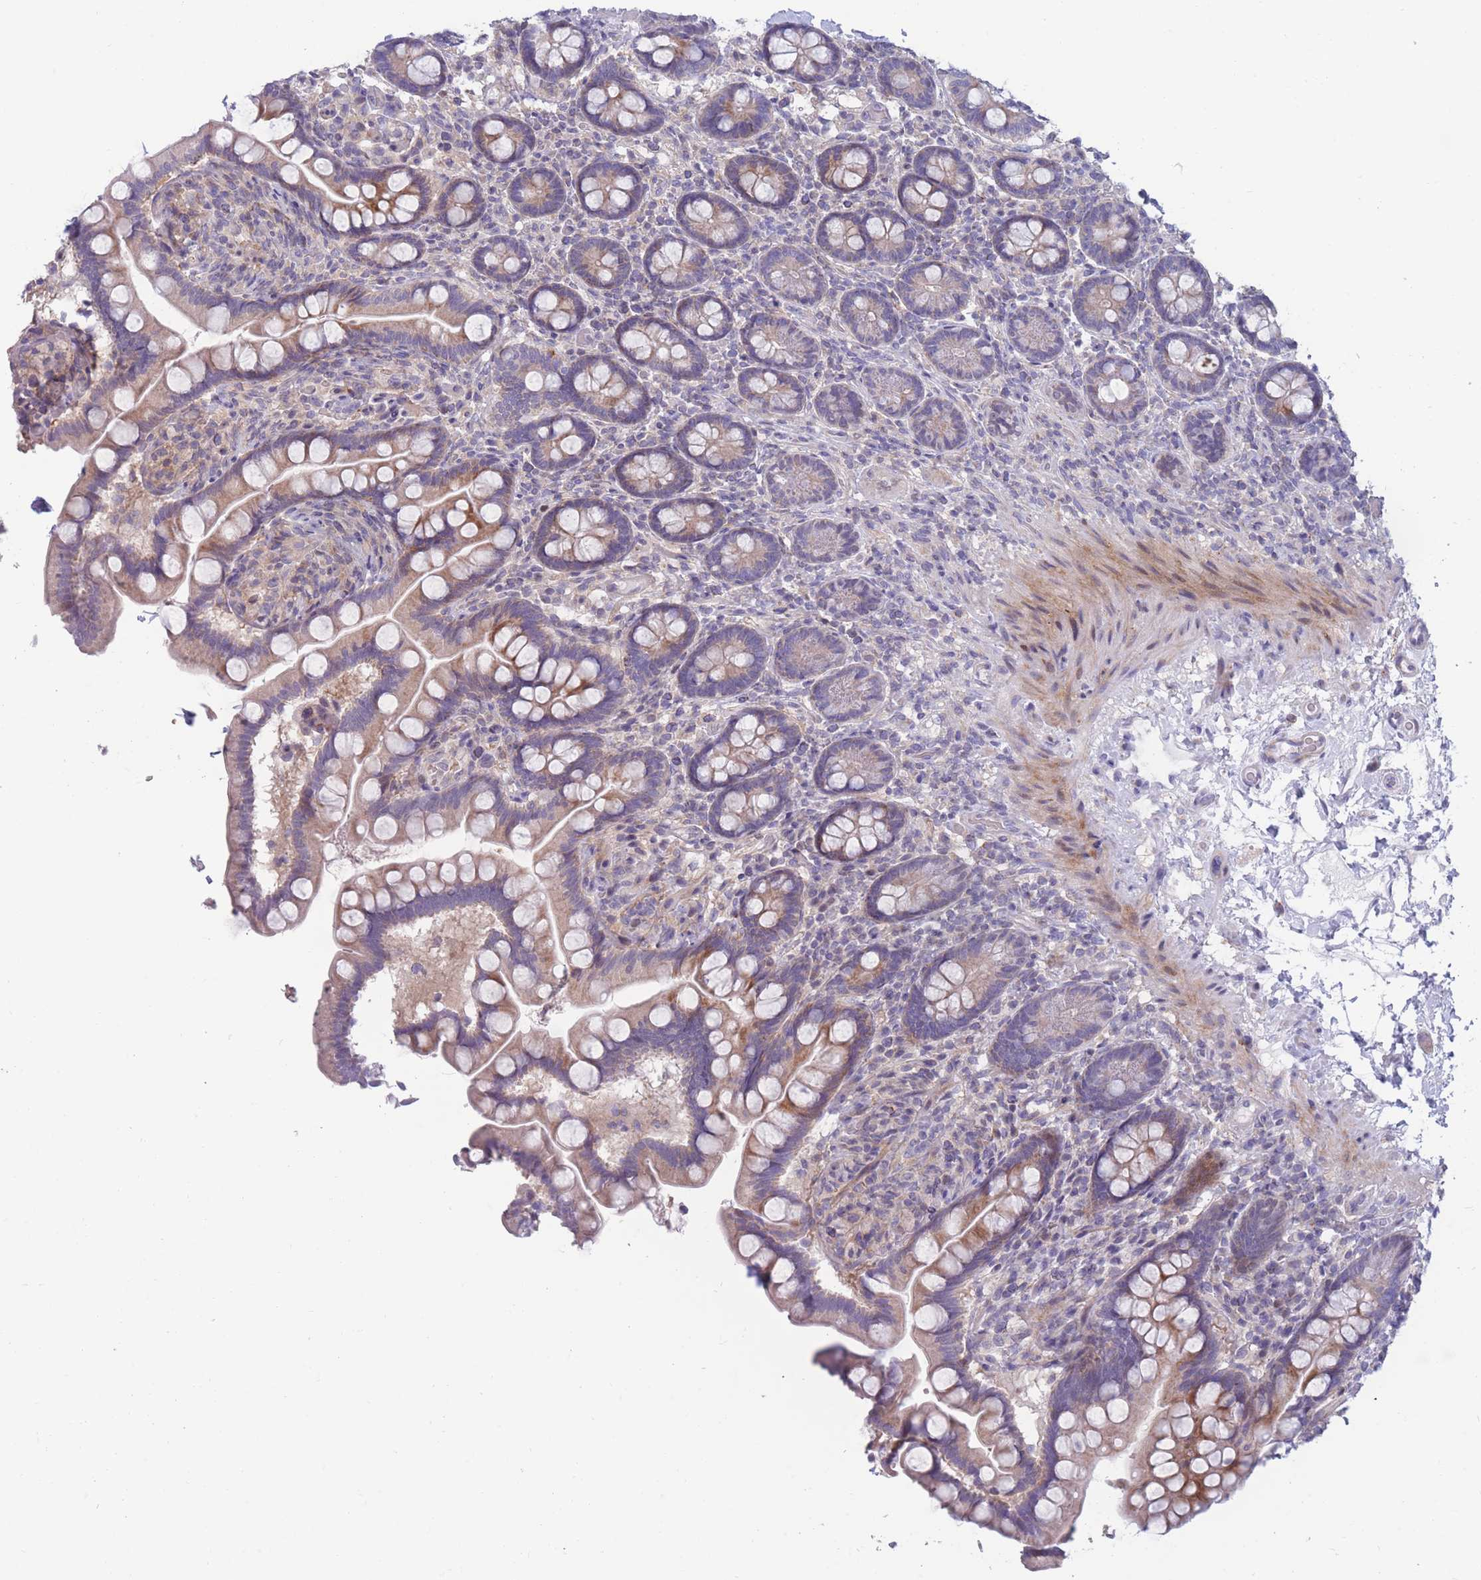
{"staining": {"intensity": "weak", "quantity": "25%-75%", "location": "cytoplasmic/membranous"}, "tissue": "small intestine", "cell_type": "Glandular cells", "image_type": "normal", "snomed": [{"axis": "morphology", "description": "Normal tissue, NOS"}, {"axis": "topography", "description": "Small intestine"}], "caption": "IHC histopathology image of unremarkable small intestine: small intestine stained using immunohistochemistry (IHC) displays low levels of weak protein expression localized specifically in the cytoplasmic/membranous of glandular cells, appearing as a cytoplasmic/membranous brown color.", "gene": "PDE4A", "patient": {"sex": "female", "age": 64}}